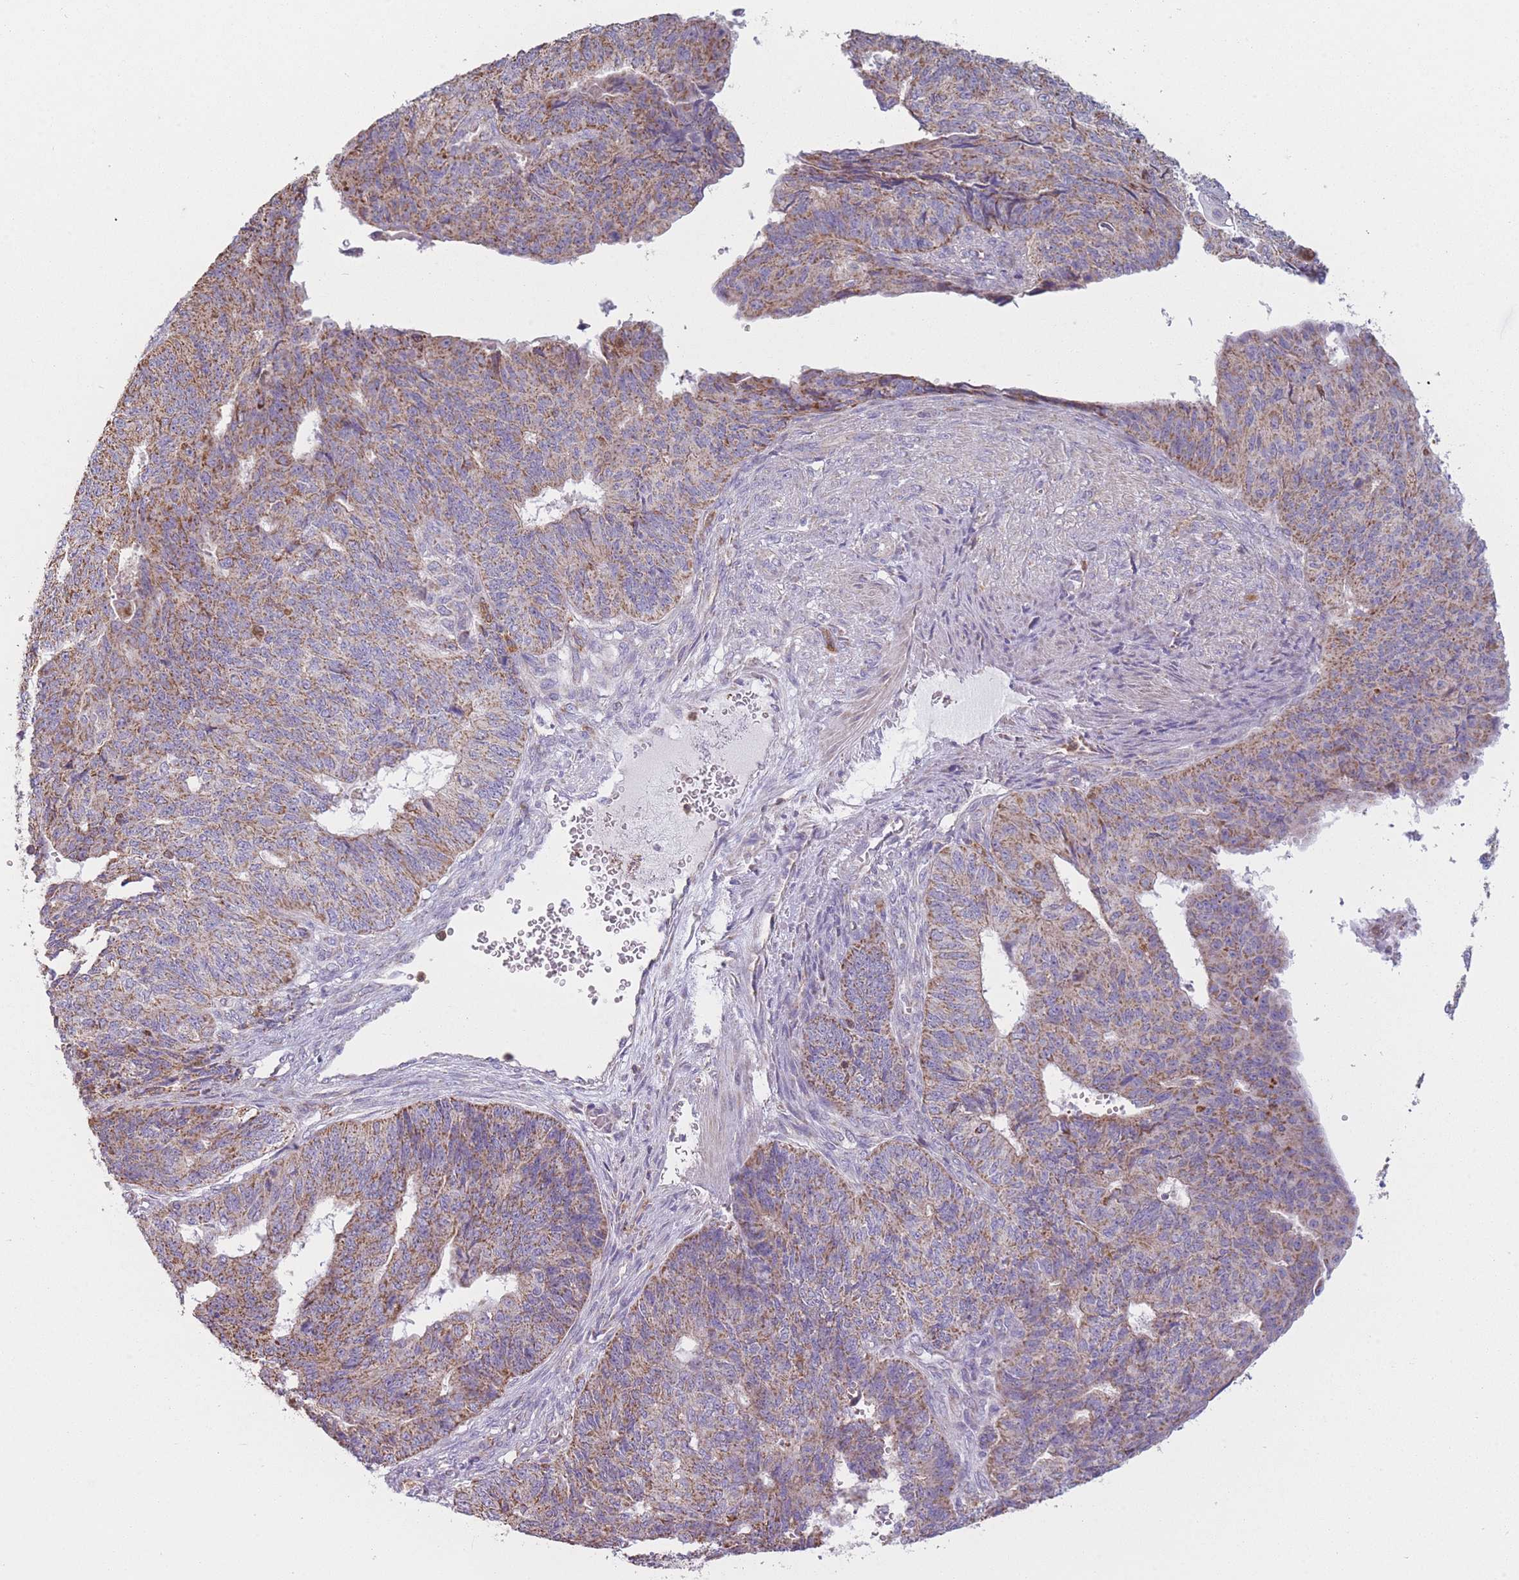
{"staining": {"intensity": "moderate", "quantity": ">75%", "location": "cytoplasmic/membranous"}, "tissue": "endometrial cancer", "cell_type": "Tumor cells", "image_type": "cancer", "snomed": [{"axis": "morphology", "description": "Adenocarcinoma, NOS"}, {"axis": "topography", "description": "Endometrium"}], "caption": "The immunohistochemical stain shows moderate cytoplasmic/membranous expression in tumor cells of endometrial cancer tissue. Using DAB (brown) and hematoxylin (blue) stains, captured at high magnification using brightfield microscopy.", "gene": "PRAM1", "patient": {"sex": "female", "age": 32}}